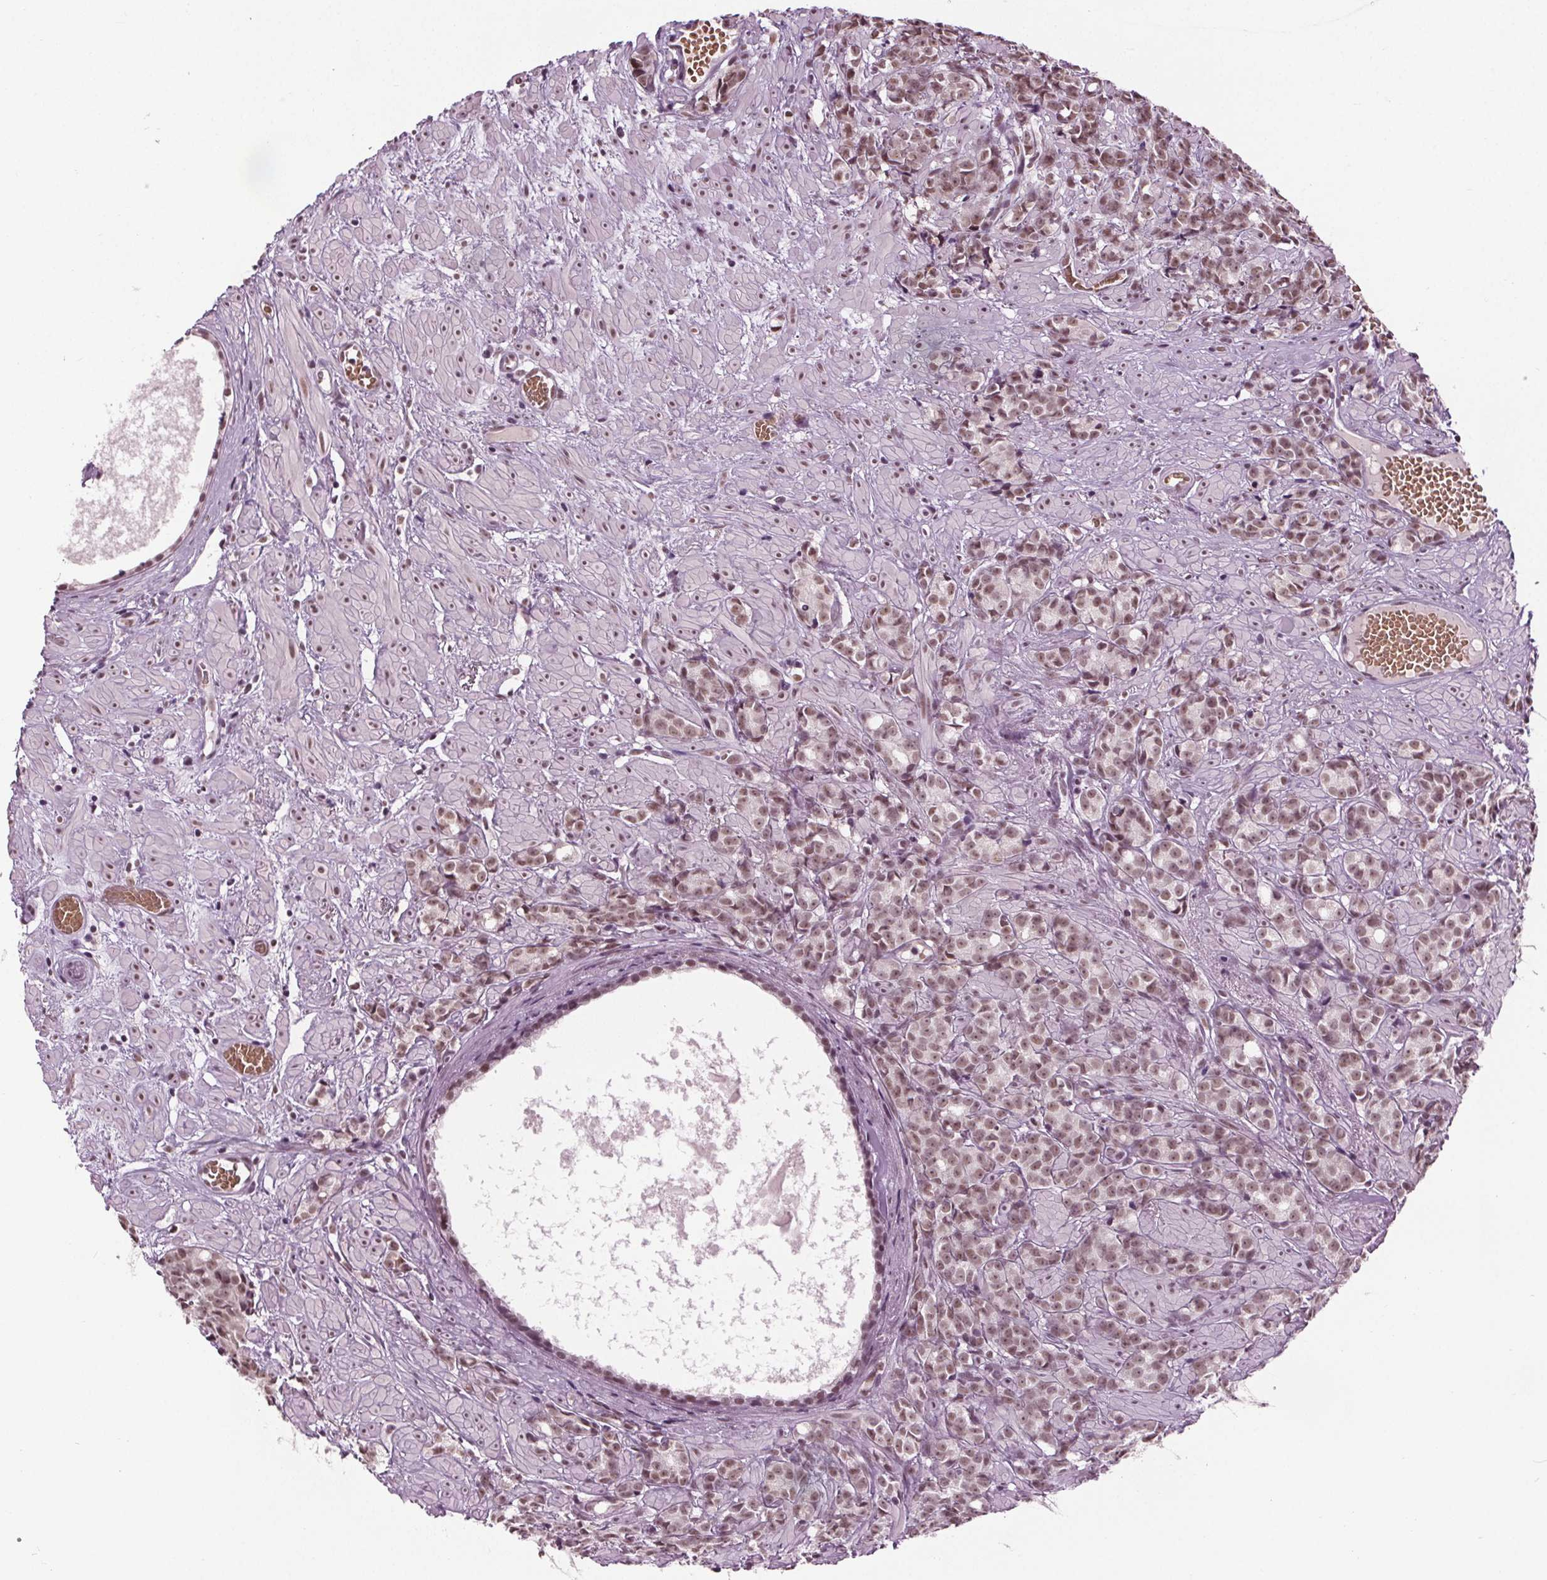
{"staining": {"intensity": "moderate", "quantity": ">75%", "location": "nuclear"}, "tissue": "prostate cancer", "cell_type": "Tumor cells", "image_type": "cancer", "snomed": [{"axis": "morphology", "description": "Adenocarcinoma, High grade"}, {"axis": "topography", "description": "Prostate"}], "caption": "An IHC image of tumor tissue is shown. Protein staining in brown highlights moderate nuclear positivity in prostate cancer (high-grade adenocarcinoma) within tumor cells.", "gene": "IWS1", "patient": {"sex": "male", "age": 81}}